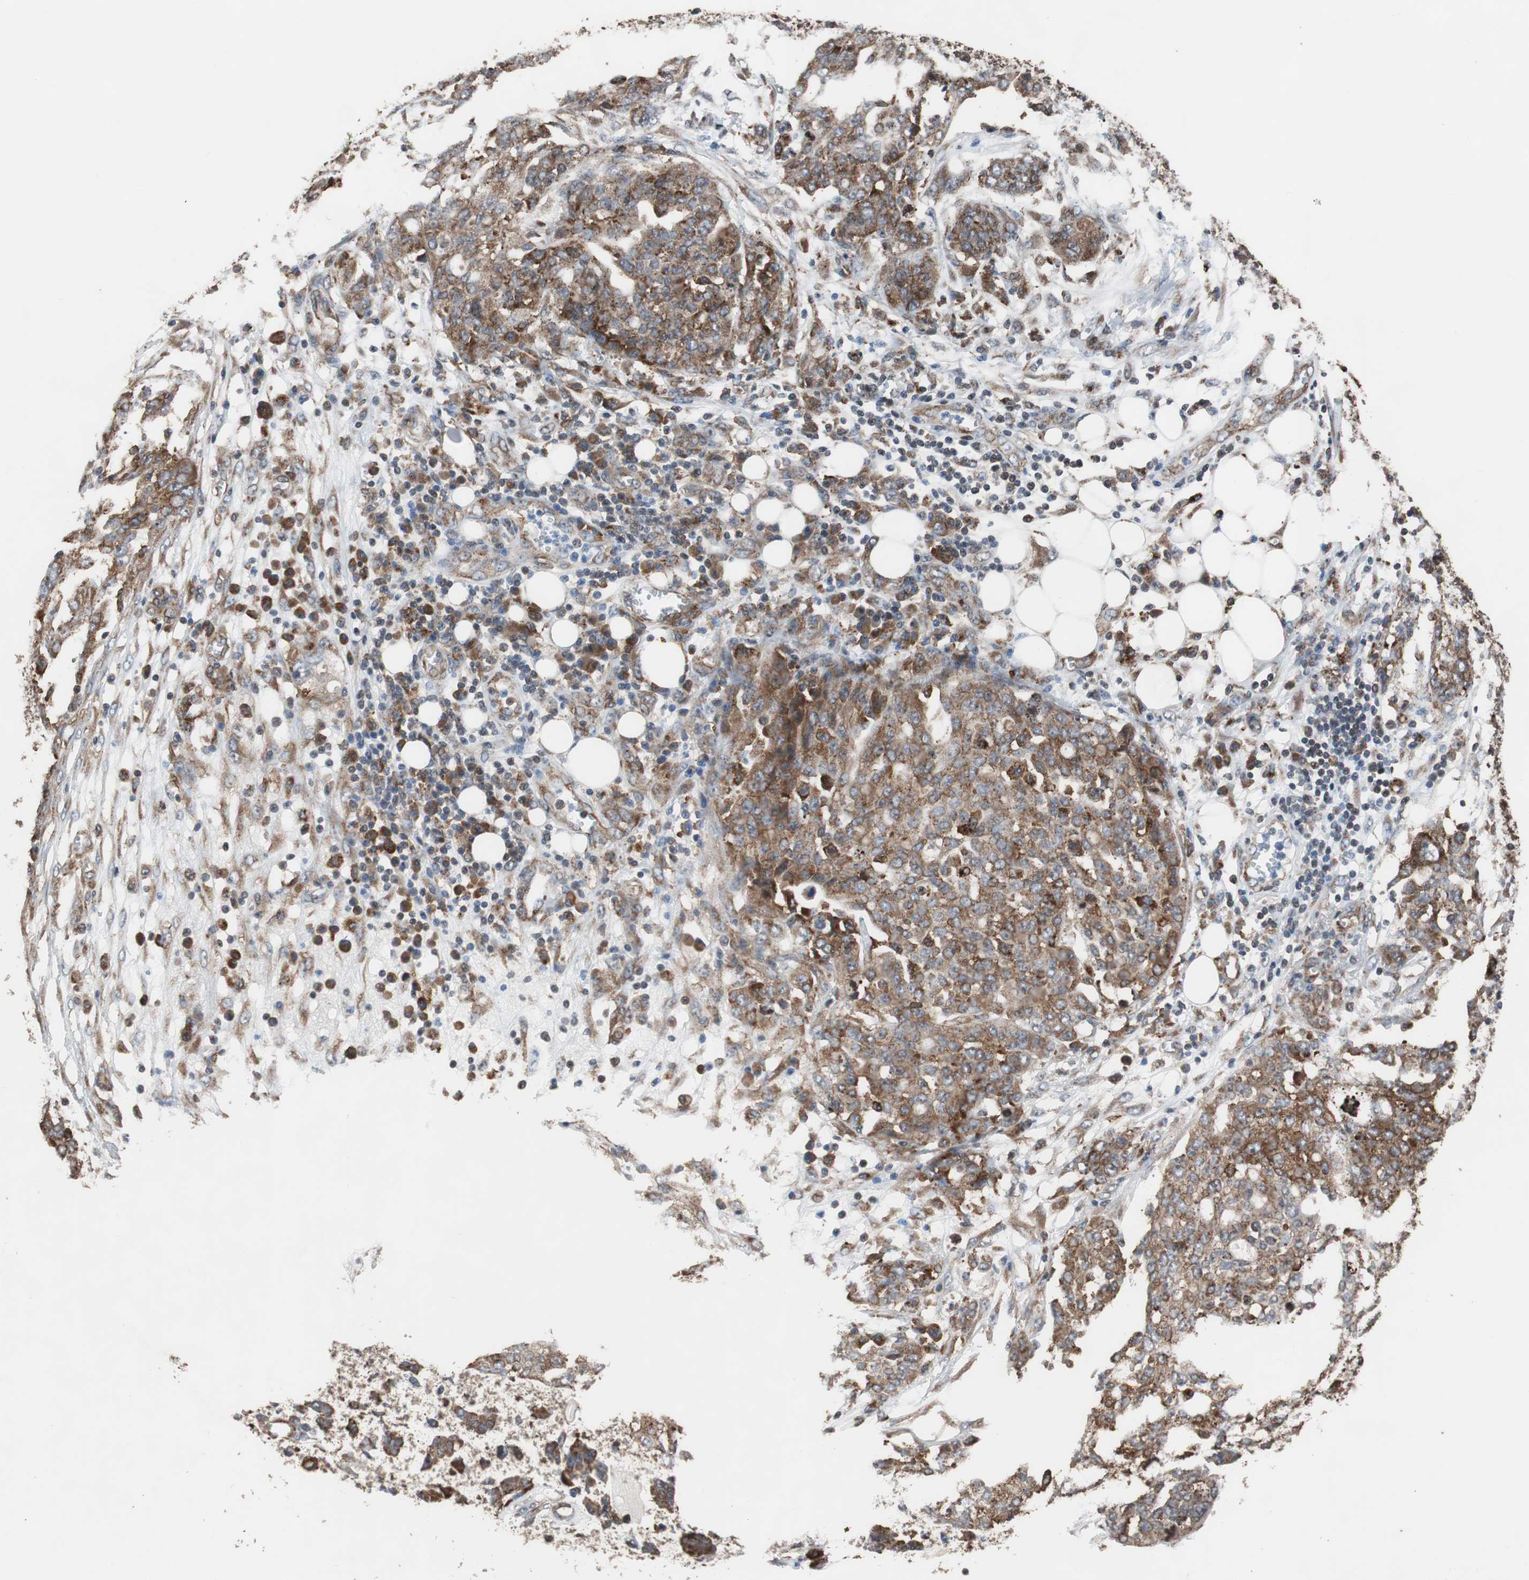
{"staining": {"intensity": "strong", "quantity": ">75%", "location": "cytoplasmic/membranous"}, "tissue": "ovarian cancer", "cell_type": "Tumor cells", "image_type": "cancer", "snomed": [{"axis": "morphology", "description": "Cystadenocarcinoma, serous, NOS"}, {"axis": "topography", "description": "Soft tissue"}, {"axis": "topography", "description": "Ovary"}], "caption": "A brown stain highlights strong cytoplasmic/membranous staining of a protein in human ovarian cancer (serous cystadenocarcinoma) tumor cells. (DAB (3,3'-diaminobenzidine) IHC, brown staining for protein, blue staining for nuclei).", "gene": "USP10", "patient": {"sex": "female", "age": 57}}